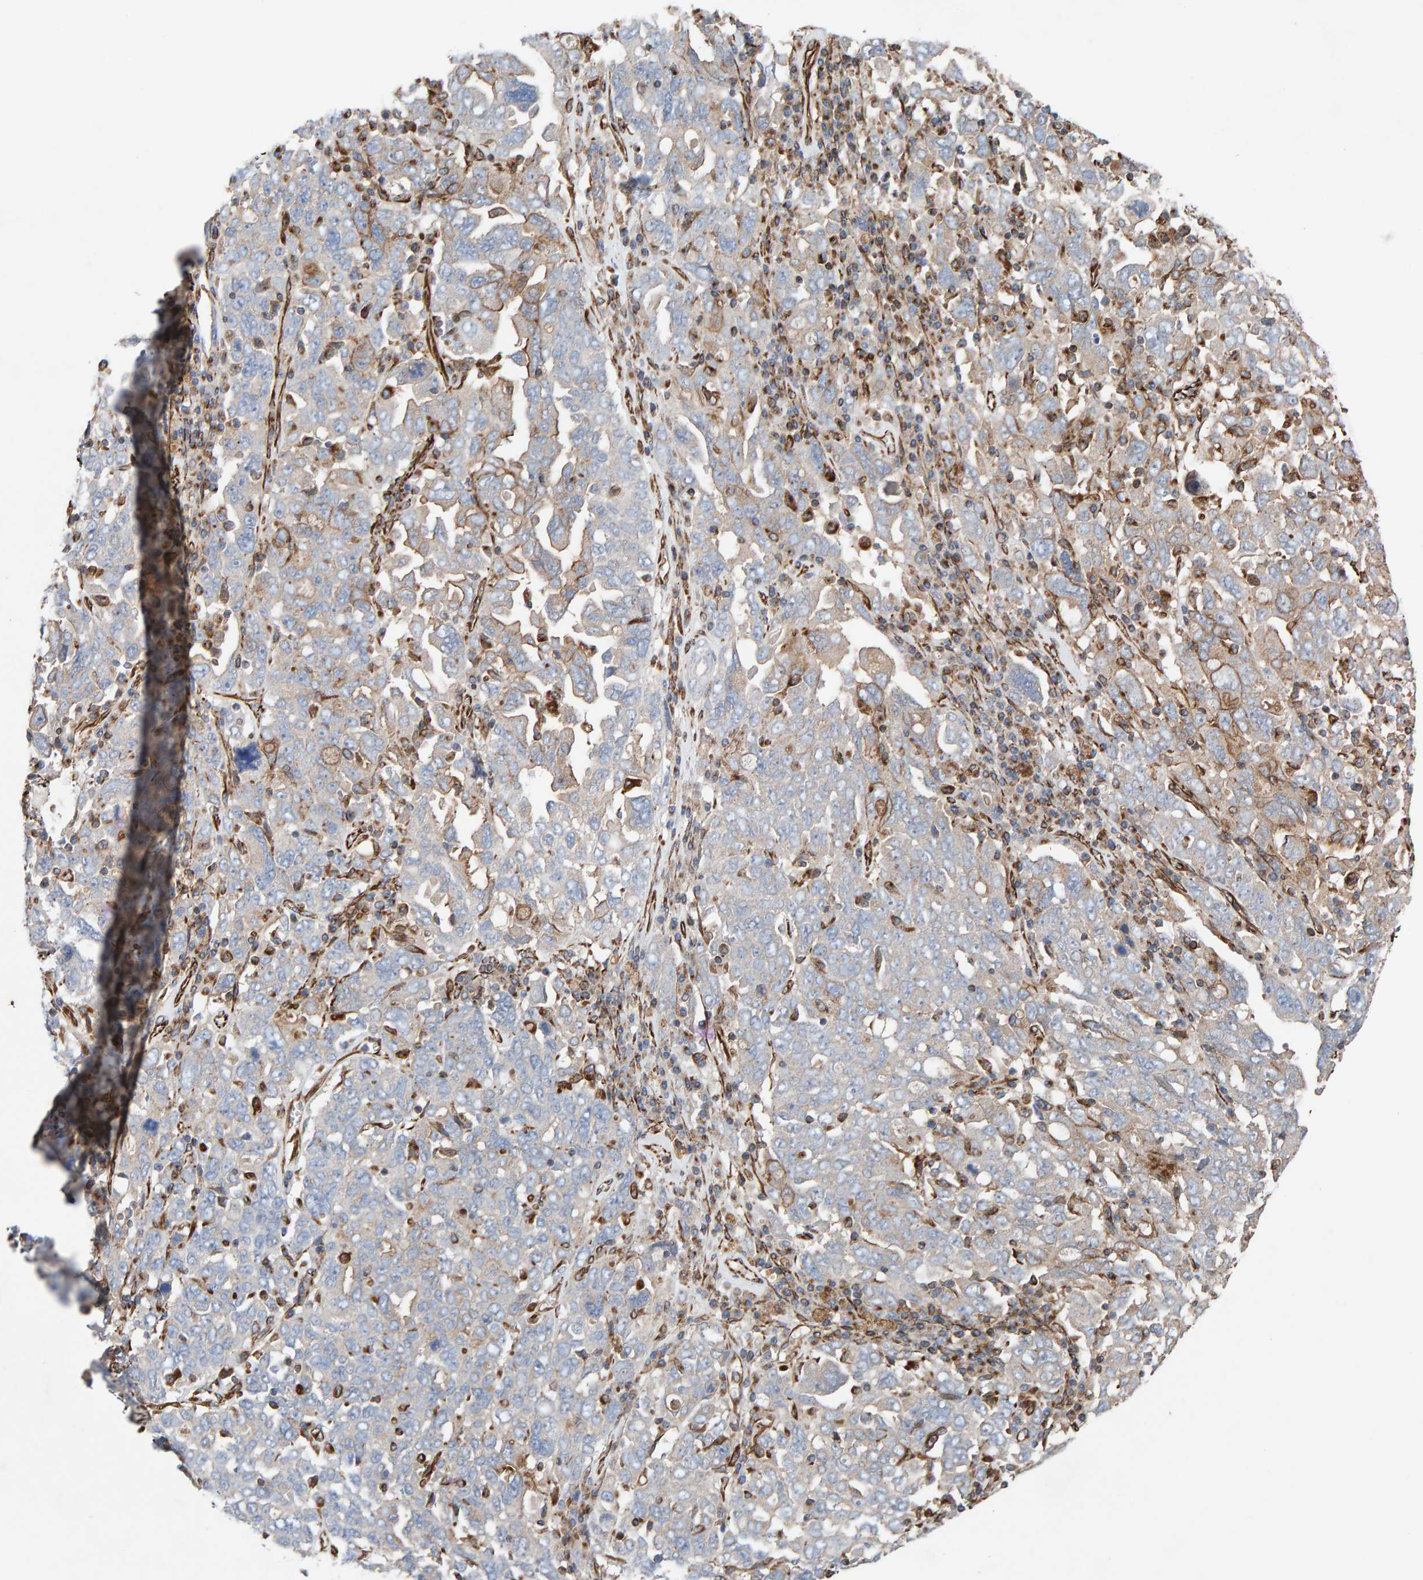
{"staining": {"intensity": "negative", "quantity": "none", "location": "none"}, "tissue": "ovarian cancer", "cell_type": "Tumor cells", "image_type": "cancer", "snomed": [{"axis": "morphology", "description": "Carcinoma, endometroid"}, {"axis": "topography", "description": "Ovary"}], "caption": "Tumor cells are negative for protein expression in human ovarian cancer (endometroid carcinoma).", "gene": "ZNF347", "patient": {"sex": "female", "age": 62}}